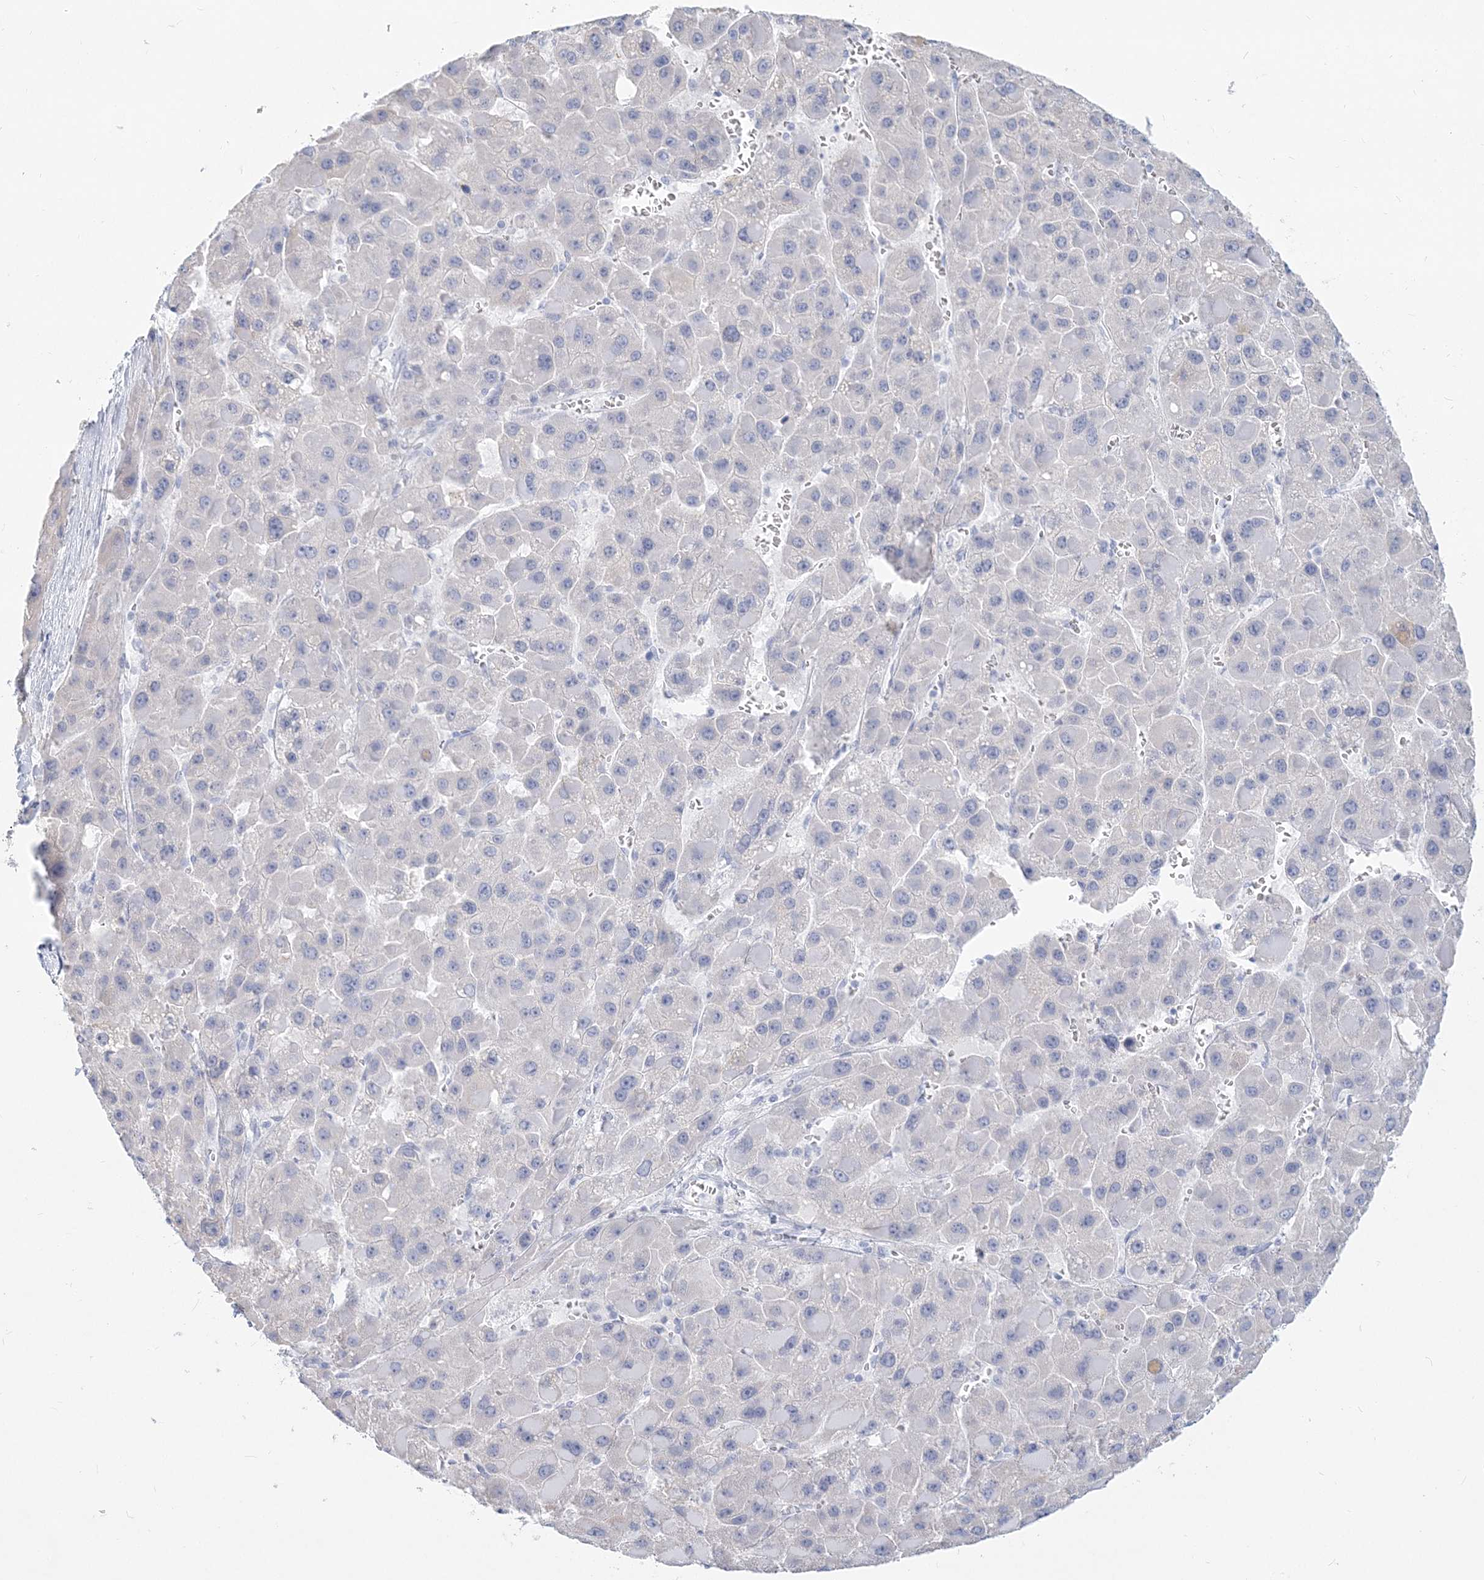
{"staining": {"intensity": "negative", "quantity": "none", "location": "none"}, "tissue": "liver cancer", "cell_type": "Tumor cells", "image_type": "cancer", "snomed": [{"axis": "morphology", "description": "Carcinoma, Hepatocellular, NOS"}, {"axis": "topography", "description": "Liver"}], "caption": "Human liver cancer stained for a protein using IHC exhibits no positivity in tumor cells.", "gene": "CSN1S1", "patient": {"sex": "female", "age": 73}}